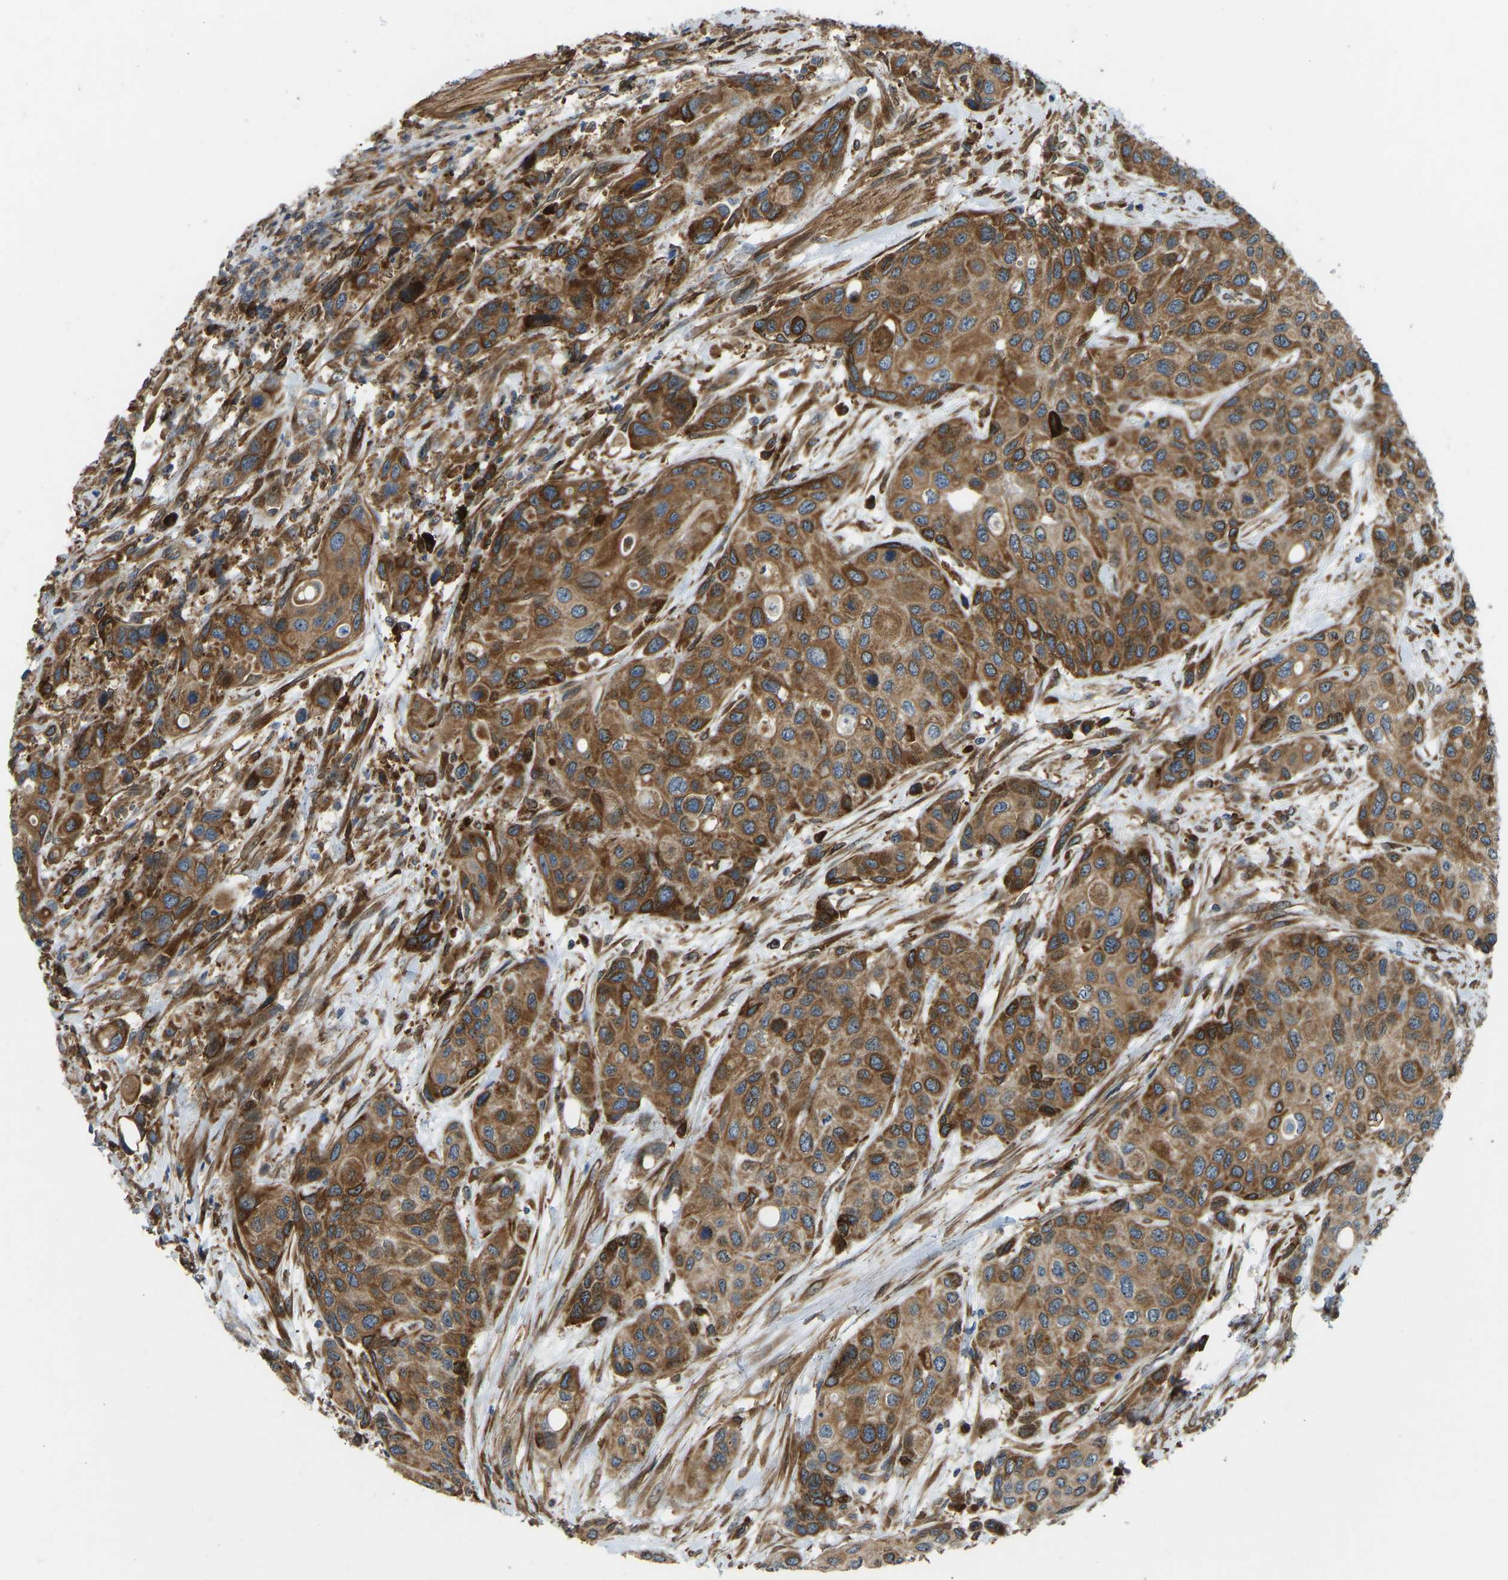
{"staining": {"intensity": "strong", "quantity": ">75%", "location": "cytoplasmic/membranous"}, "tissue": "urothelial cancer", "cell_type": "Tumor cells", "image_type": "cancer", "snomed": [{"axis": "morphology", "description": "Urothelial carcinoma, High grade"}, {"axis": "topography", "description": "Urinary bladder"}], "caption": "Approximately >75% of tumor cells in urothelial carcinoma (high-grade) exhibit strong cytoplasmic/membranous protein staining as visualized by brown immunohistochemical staining.", "gene": "OS9", "patient": {"sex": "female", "age": 56}}